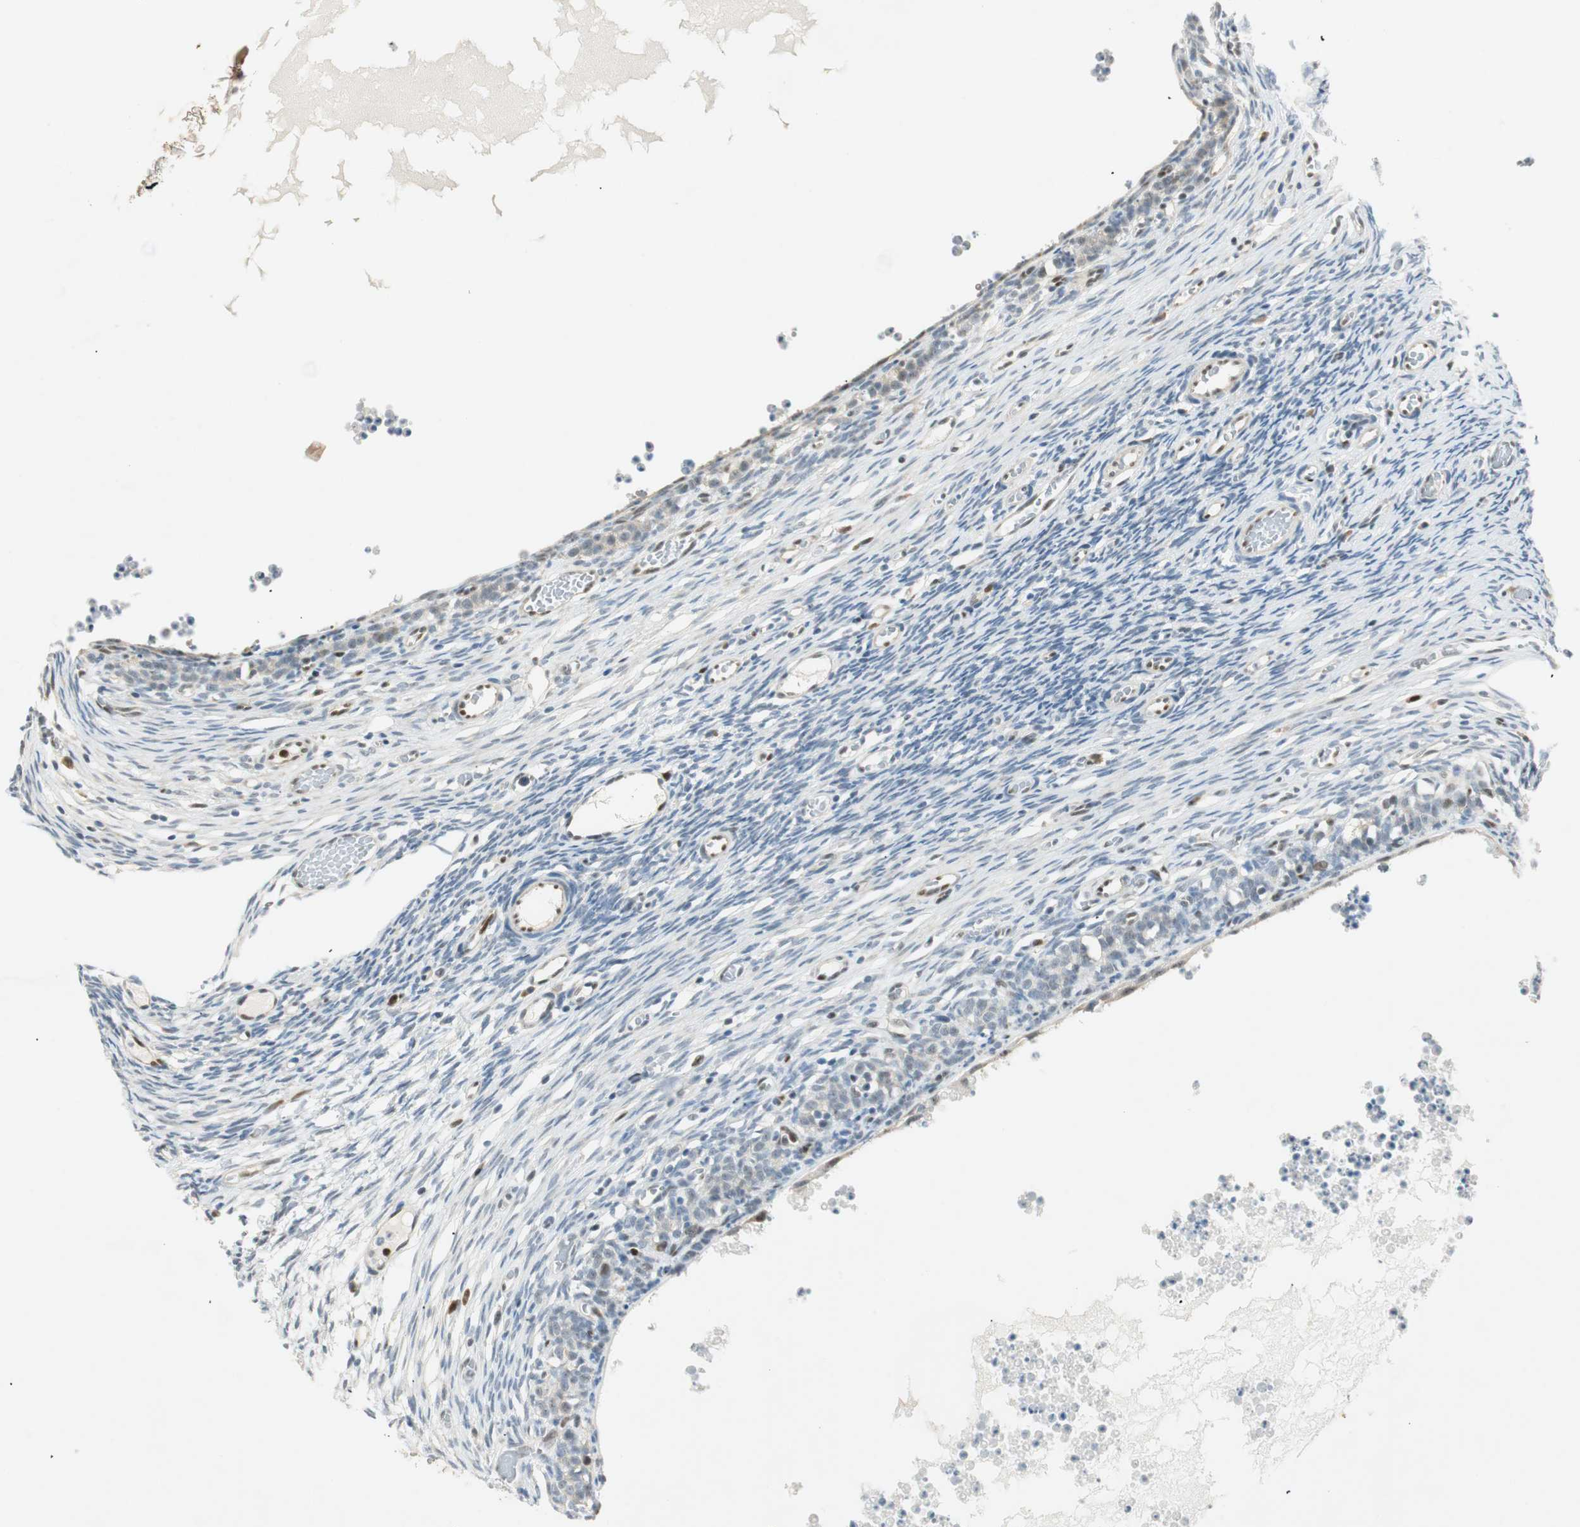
{"staining": {"intensity": "weak", "quantity": "<25%", "location": "nuclear"}, "tissue": "ovary", "cell_type": "Follicle cells", "image_type": "normal", "snomed": [{"axis": "morphology", "description": "Normal tissue, NOS"}, {"axis": "topography", "description": "Ovary"}], "caption": "High magnification brightfield microscopy of normal ovary stained with DAB (3,3'-diaminobenzidine) (brown) and counterstained with hematoxylin (blue): follicle cells show no significant positivity. (DAB immunohistochemistry (IHC) visualized using brightfield microscopy, high magnification).", "gene": "MSX2", "patient": {"sex": "female", "age": 35}}